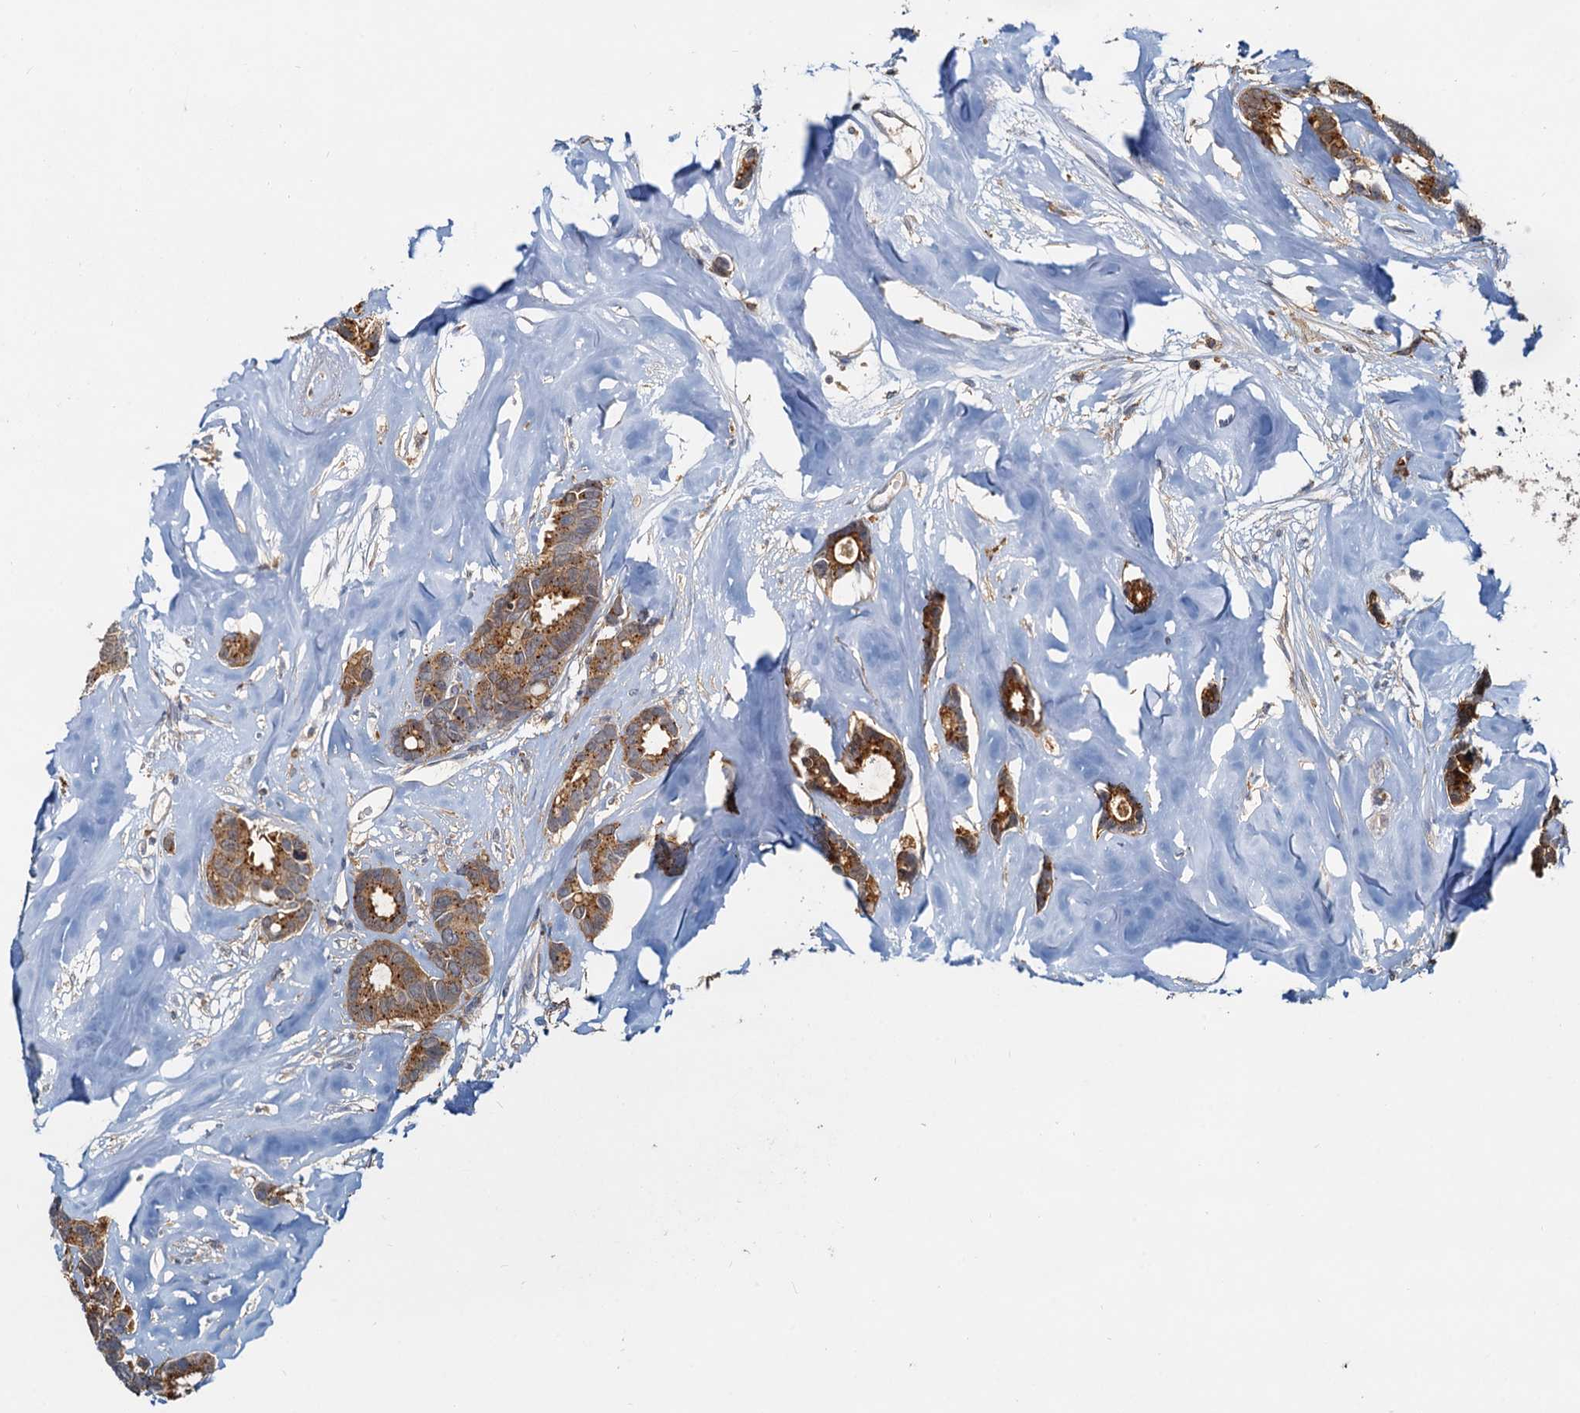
{"staining": {"intensity": "moderate", "quantity": ">75%", "location": "cytoplasmic/membranous"}, "tissue": "breast cancer", "cell_type": "Tumor cells", "image_type": "cancer", "snomed": [{"axis": "morphology", "description": "Duct carcinoma"}, {"axis": "topography", "description": "Breast"}], "caption": "Protein expression analysis of human breast cancer (invasive ductal carcinoma) reveals moderate cytoplasmic/membranous expression in approximately >75% of tumor cells.", "gene": "TOLLIP", "patient": {"sex": "female", "age": 87}}